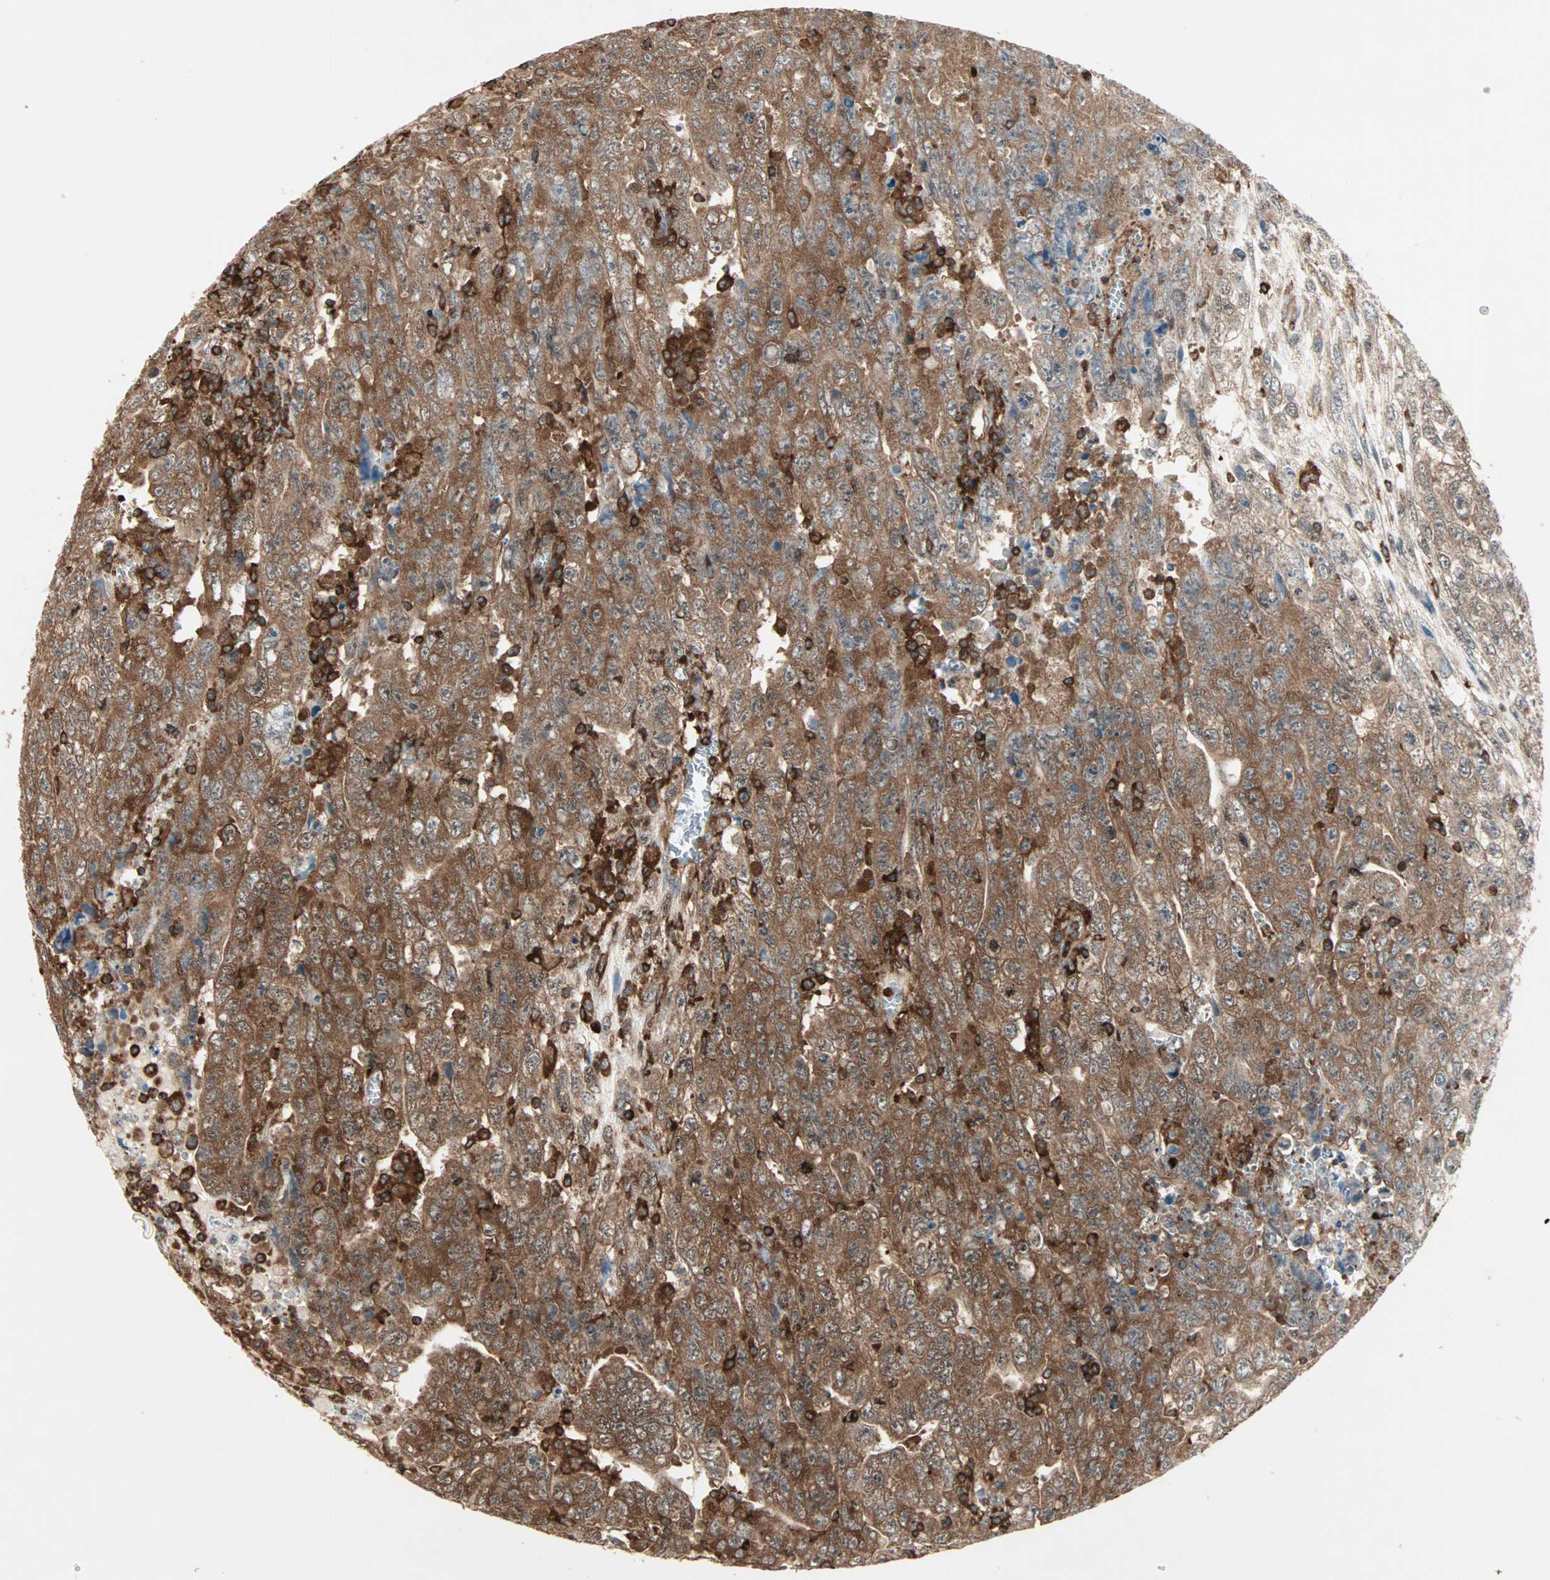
{"staining": {"intensity": "strong", "quantity": ">75%", "location": "cytoplasmic/membranous"}, "tissue": "testis cancer", "cell_type": "Tumor cells", "image_type": "cancer", "snomed": [{"axis": "morphology", "description": "Carcinoma, Embryonal, NOS"}, {"axis": "topography", "description": "Testis"}], "caption": "IHC staining of testis embryonal carcinoma, which exhibits high levels of strong cytoplasmic/membranous expression in about >75% of tumor cells indicating strong cytoplasmic/membranous protein positivity. The staining was performed using DAB (brown) for protein detection and nuclei were counterstained in hematoxylin (blue).", "gene": "MMP3", "patient": {"sex": "male", "age": 28}}